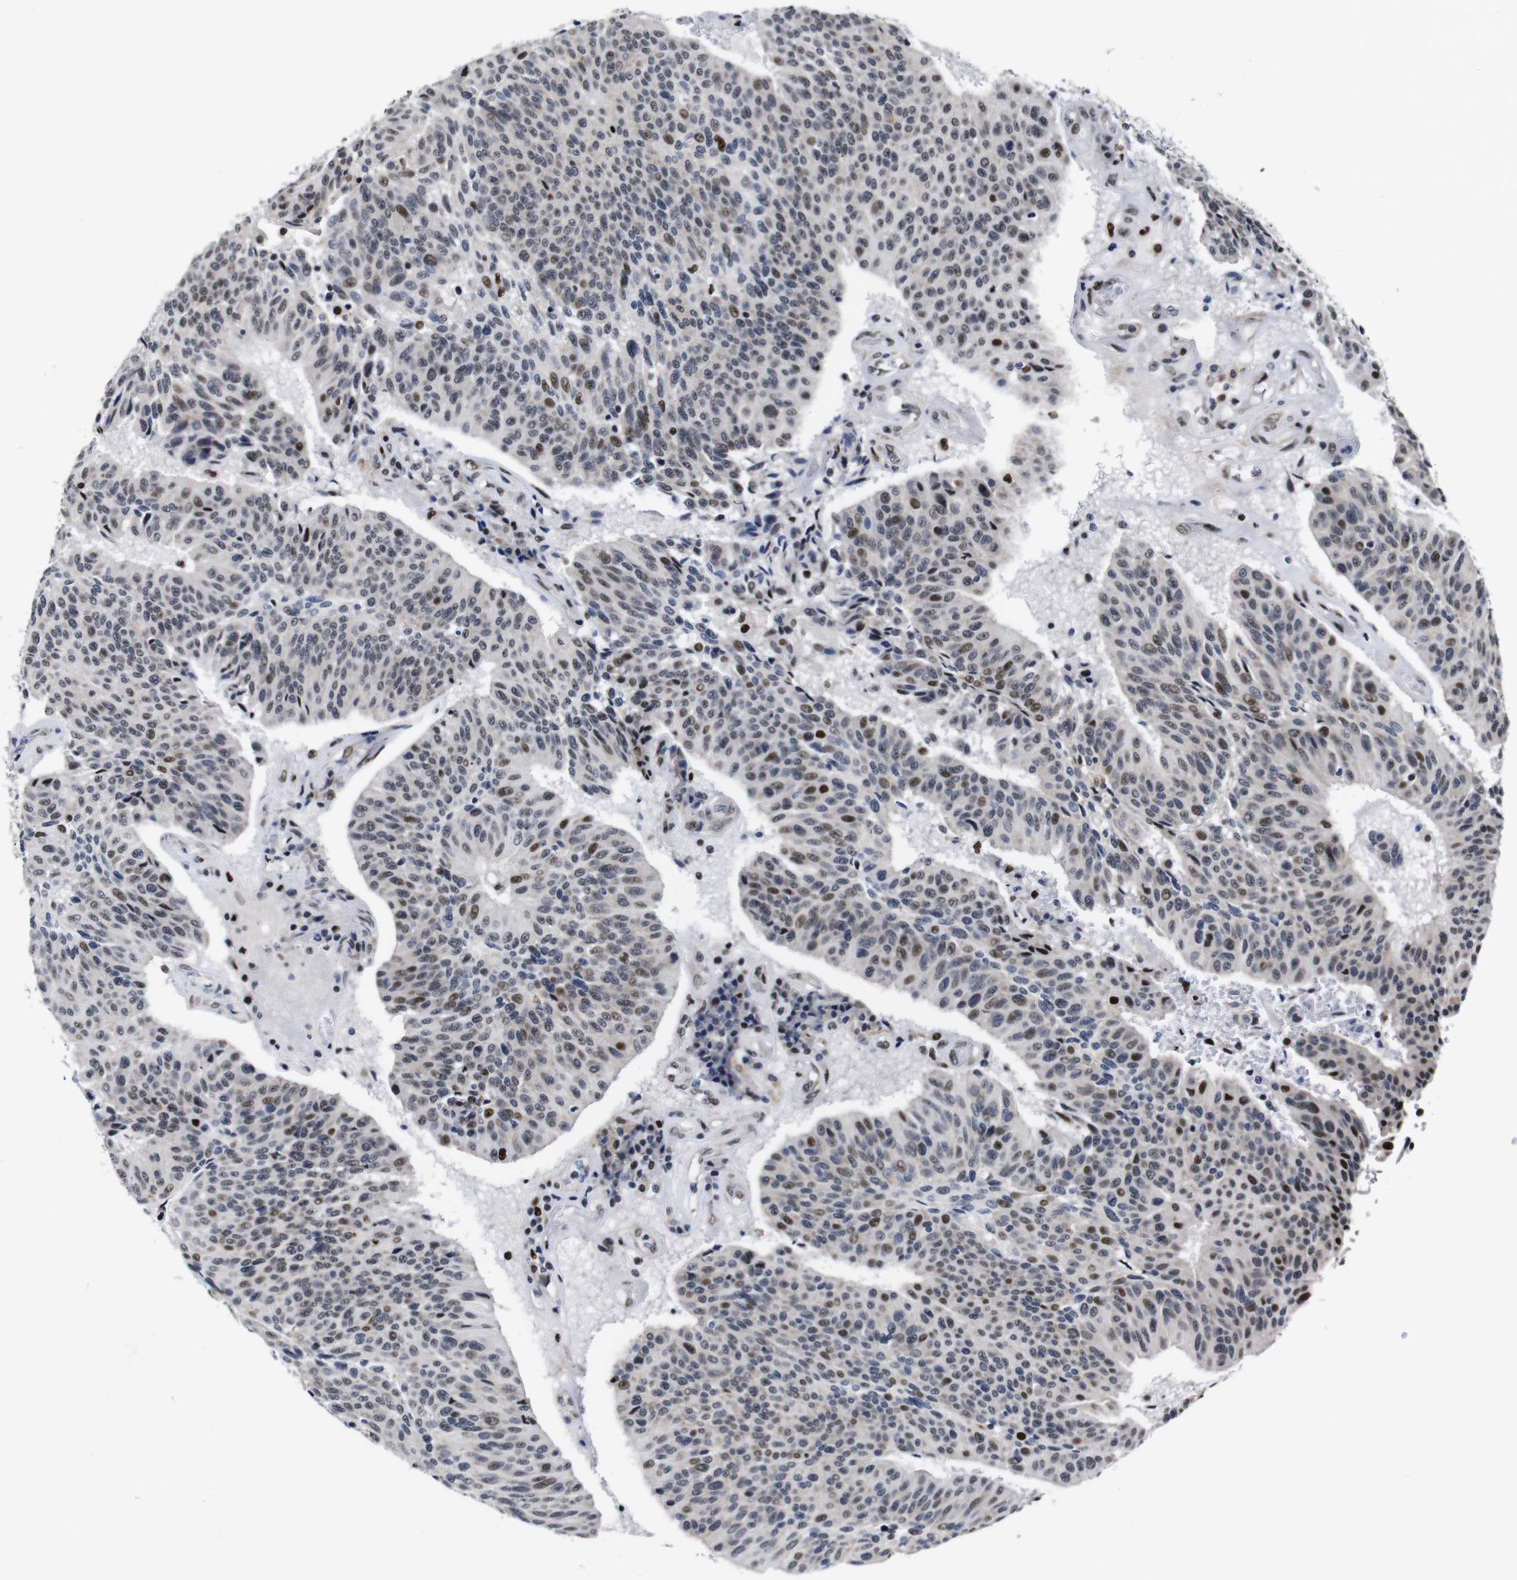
{"staining": {"intensity": "moderate", "quantity": "25%-75%", "location": "nuclear"}, "tissue": "urothelial cancer", "cell_type": "Tumor cells", "image_type": "cancer", "snomed": [{"axis": "morphology", "description": "Urothelial carcinoma, High grade"}, {"axis": "topography", "description": "Urinary bladder"}], "caption": "There is medium levels of moderate nuclear expression in tumor cells of high-grade urothelial carcinoma, as demonstrated by immunohistochemical staining (brown color).", "gene": "GATA6", "patient": {"sex": "male", "age": 66}}